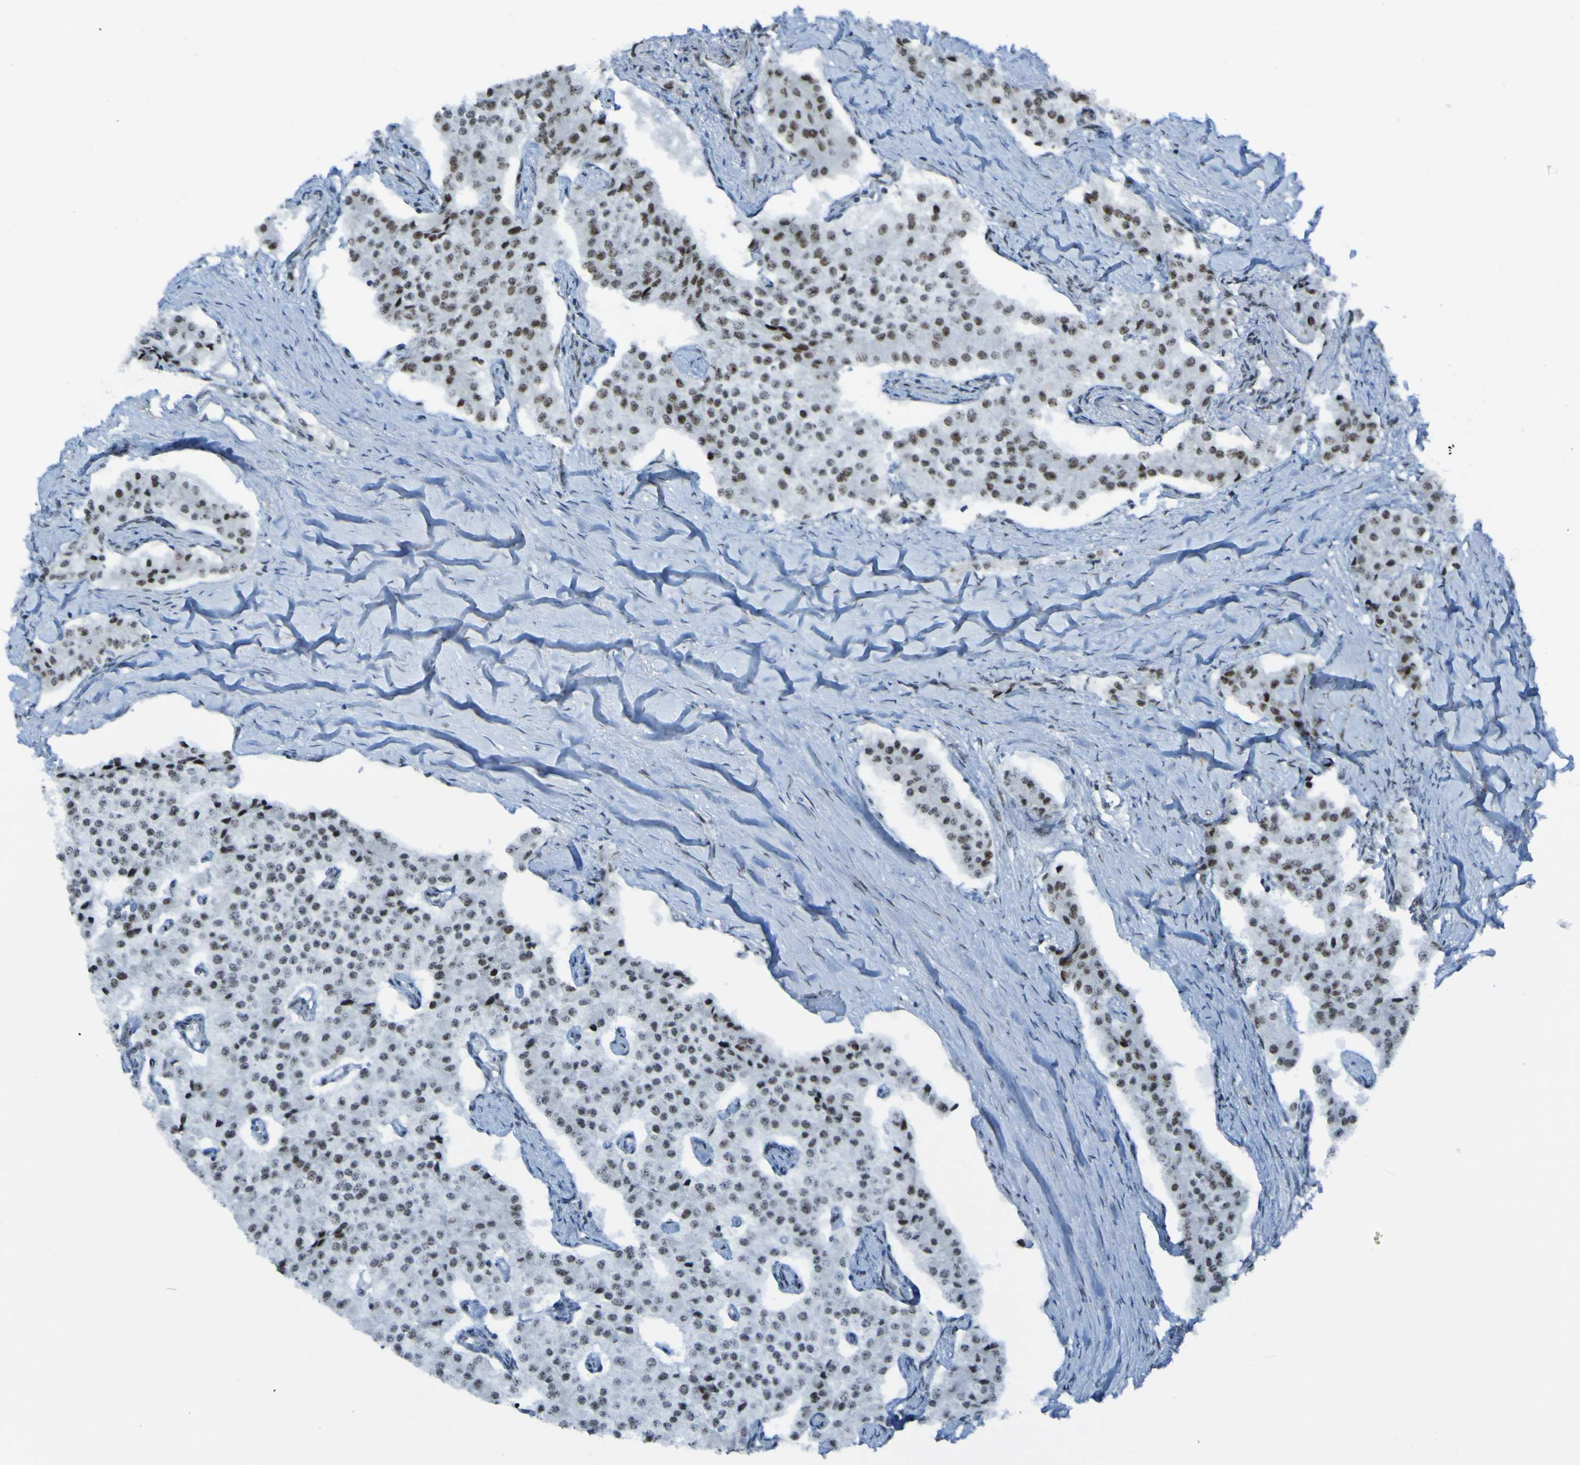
{"staining": {"intensity": "moderate", "quantity": "<25%", "location": "nuclear"}, "tissue": "carcinoid", "cell_type": "Tumor cells", "image_type": "cancer", "snomed": [{"axis": "morphology", "description": "Carcinoid, malignant, NOS"}, {"axis": "topography", "description": "Colon"}], "caption": "Tumor cells demonstrate low levels of moderate nuclear expression in approximately <25% of cells in human carcinoid.", "gene": "PHF2", "patient": {"sex": "female", "age": 52}}